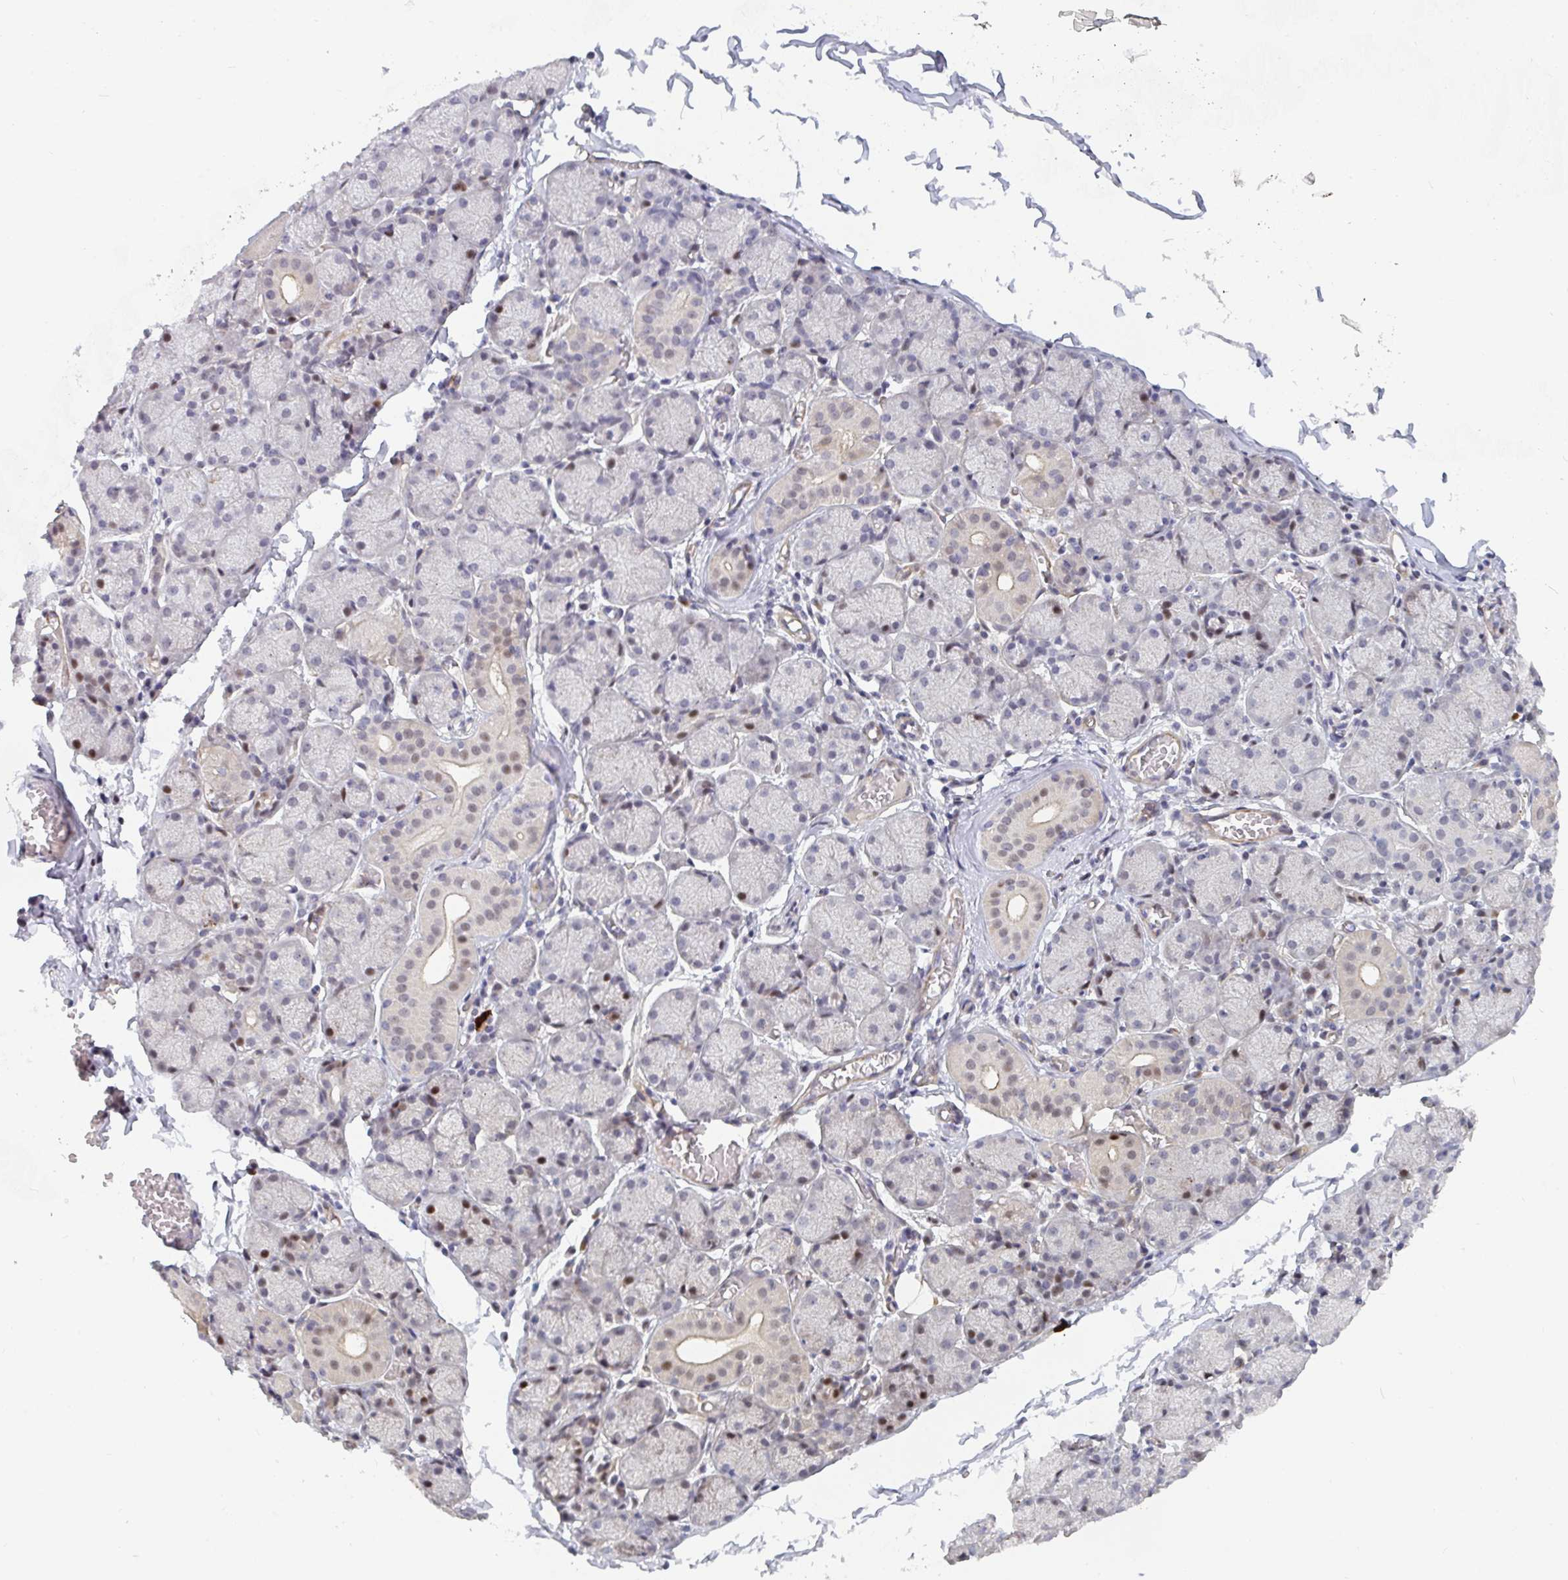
{"staining": {"intensity": "strong", "quantity": "<25%", "location": "nuclear"}, "tissue": "salivary gland", "cell_type": "Glandular cells", "image_type": "normal", "snomed": [{"axis": "morphology", "description": "Normal tissue, NOS"}, {"axis": "topography", "description": "Salivary gland"}], "caption": "Protein analysis of benign salivary gland shows strong nuclear expression in about <25% of glandular cells.", "gene": "ZIC3", "patient": {"sex": "female", "age": 24}}